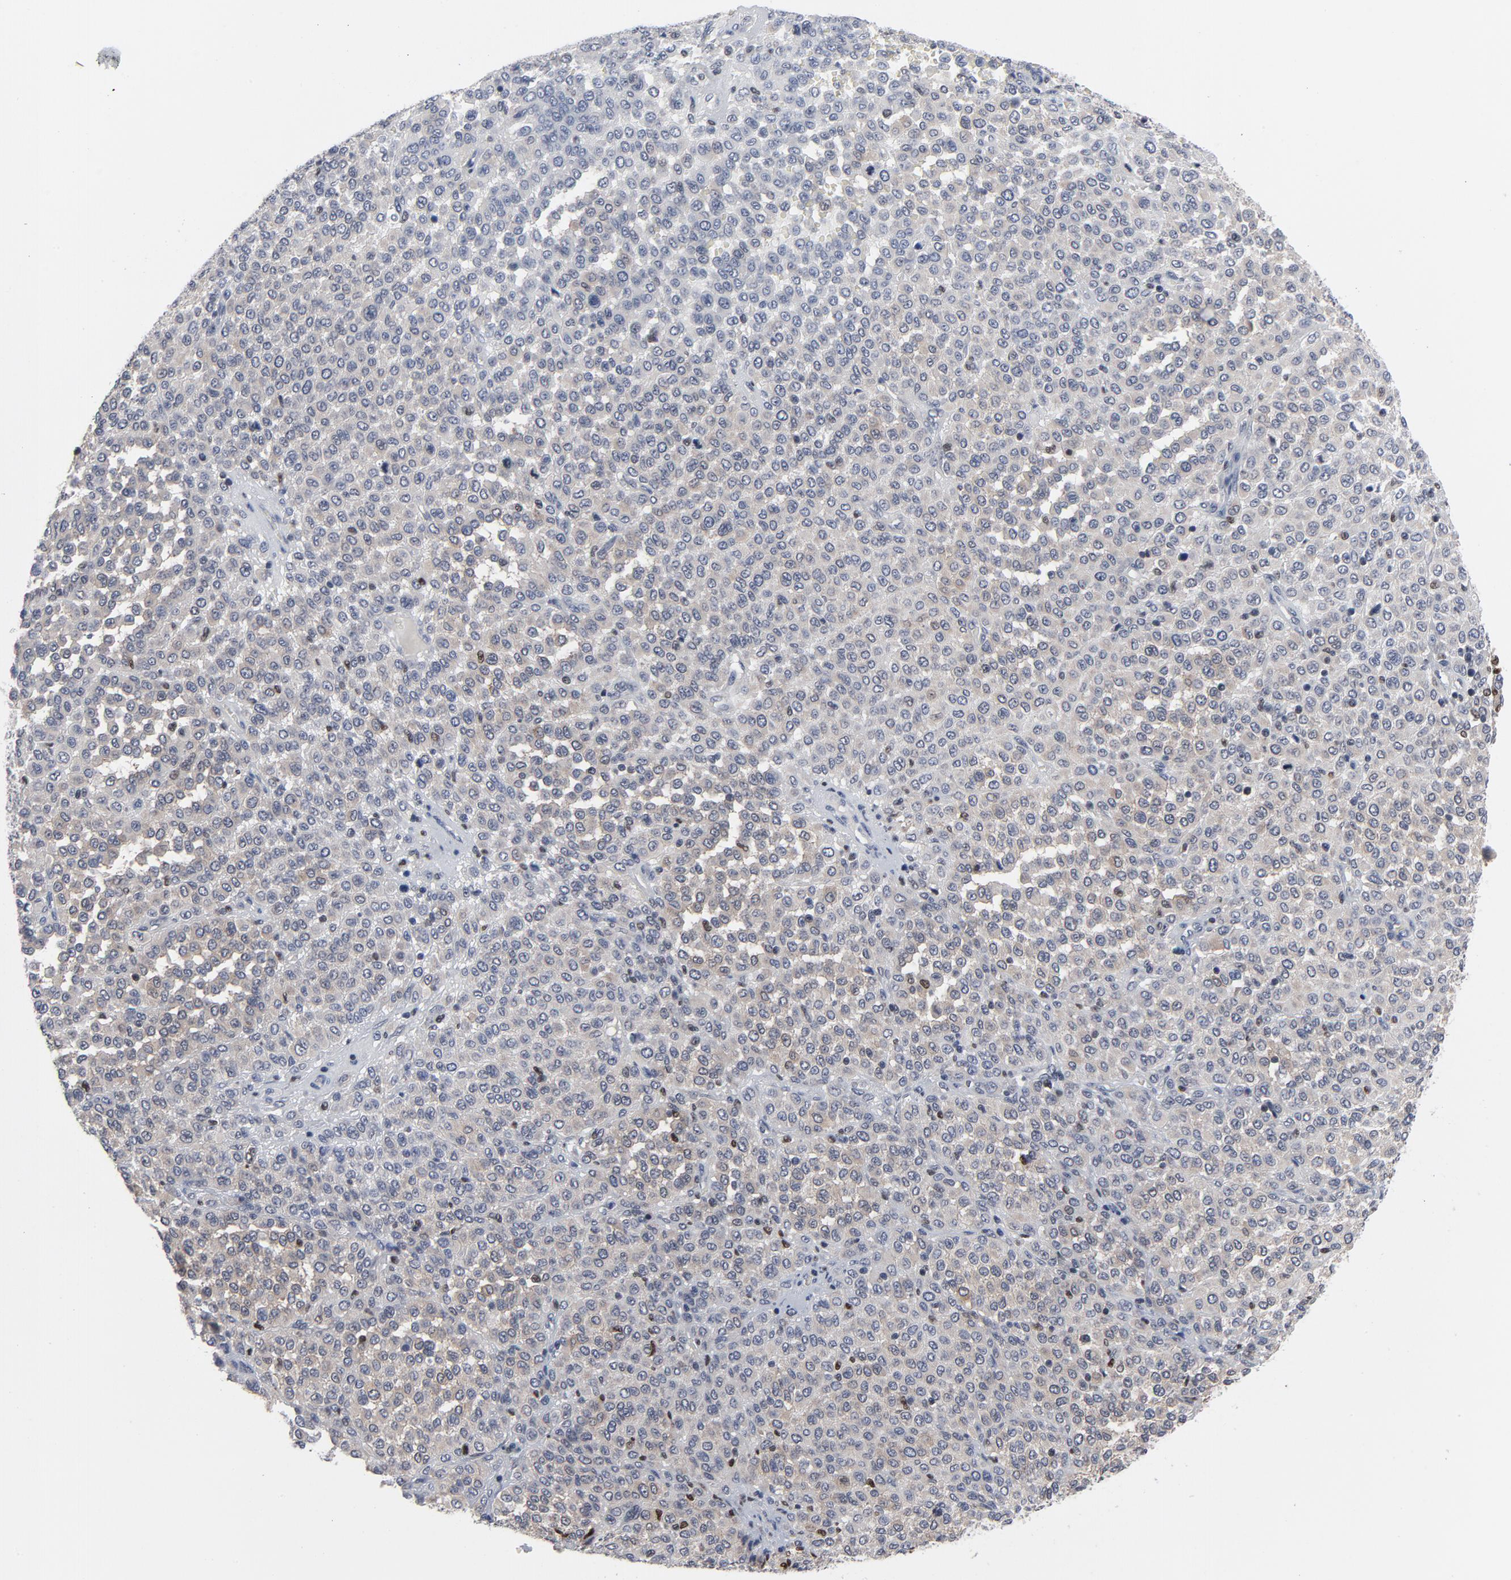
{"staining": {"intensity": "weak", "quantity": "<25%", "location": "cytoplasmic/membranous"}, "tissue": "melanoma", "cell_type": "Tumor cells", "image_type": "cancer", "snomed": [{"axis": "morphology", "description": "Malignant melanoma, Metastatic site"}, {"axis": "topography", "description": "Pancreas"}], "caption": "An immunohistochemistry (IHC) micrograph of malignant melanoma (metastatic site) is shown. There is no staining in tumor cells of malignant melanoma (metastatic site).", "gene": "NFKB1", "patient": {"sex": "female", "age": 30}}